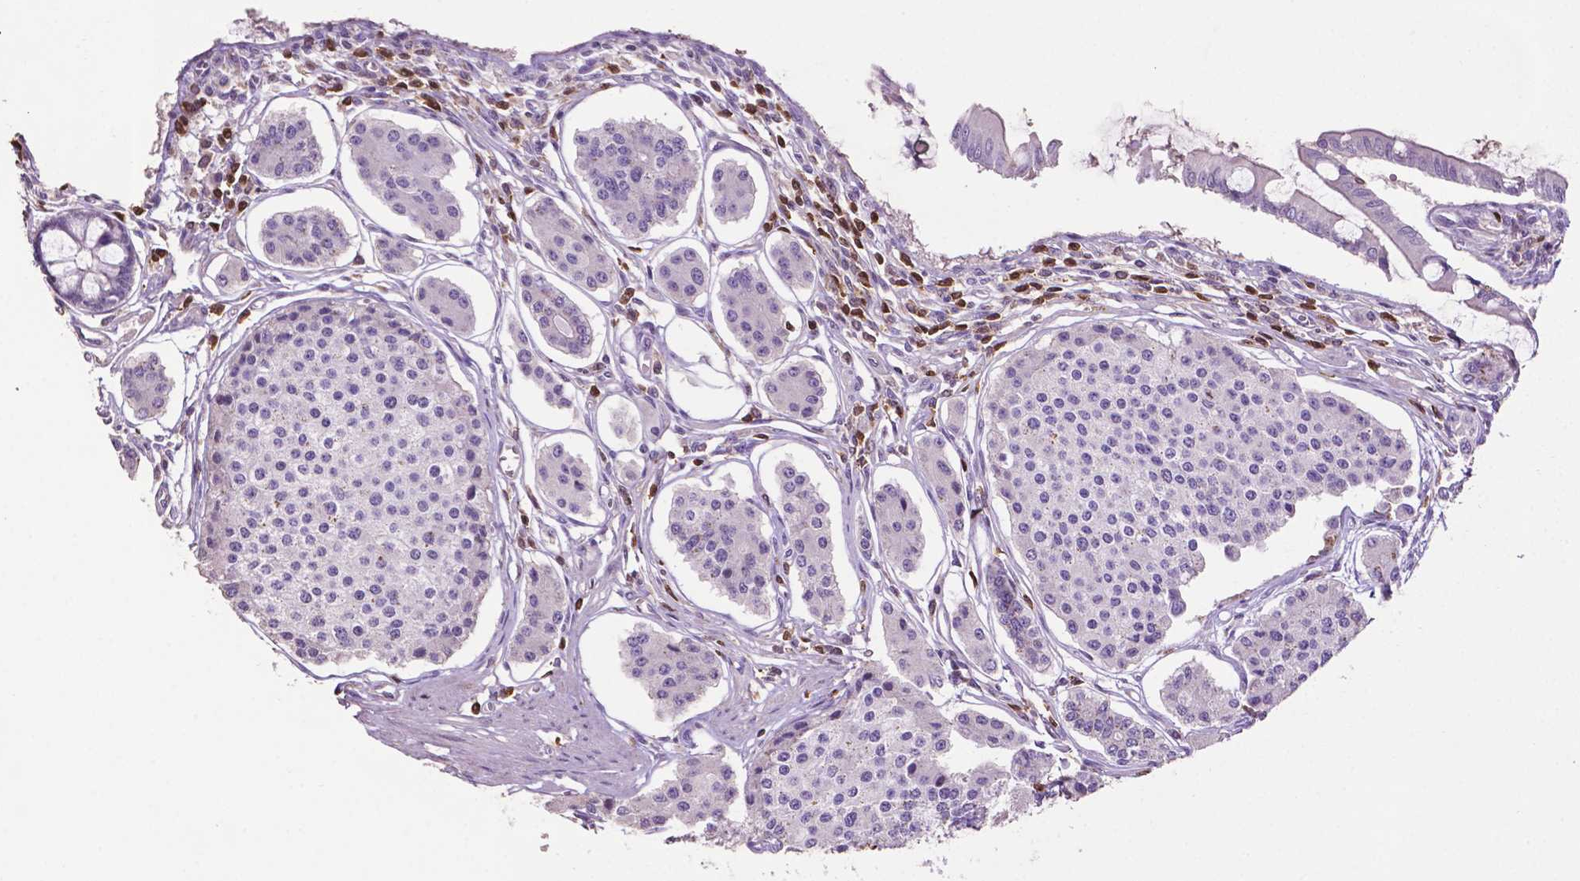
{"staining": {"intensity": "negative", "quantity": "none", "location": "none"}, "tissue": "carcinoid", "cell_type": "Tumor cells", "image_type": "cancer", "snomed": [{"axis": "morphology", "description": "Carcinoid, malignant, NOS"}, {"axis": "topography", "description": "Small intestine"}], "caption": "This is a histopathology image of IHC staining of carcinoid (malignant), which shows no positivity in tumor cells. (DAB (3,3'-diaminobenzidine) immunohistochemistry (IHC), high magnification).", "gene": "TBC1D10C", "patient": {"sex": "female", "age": 65}}